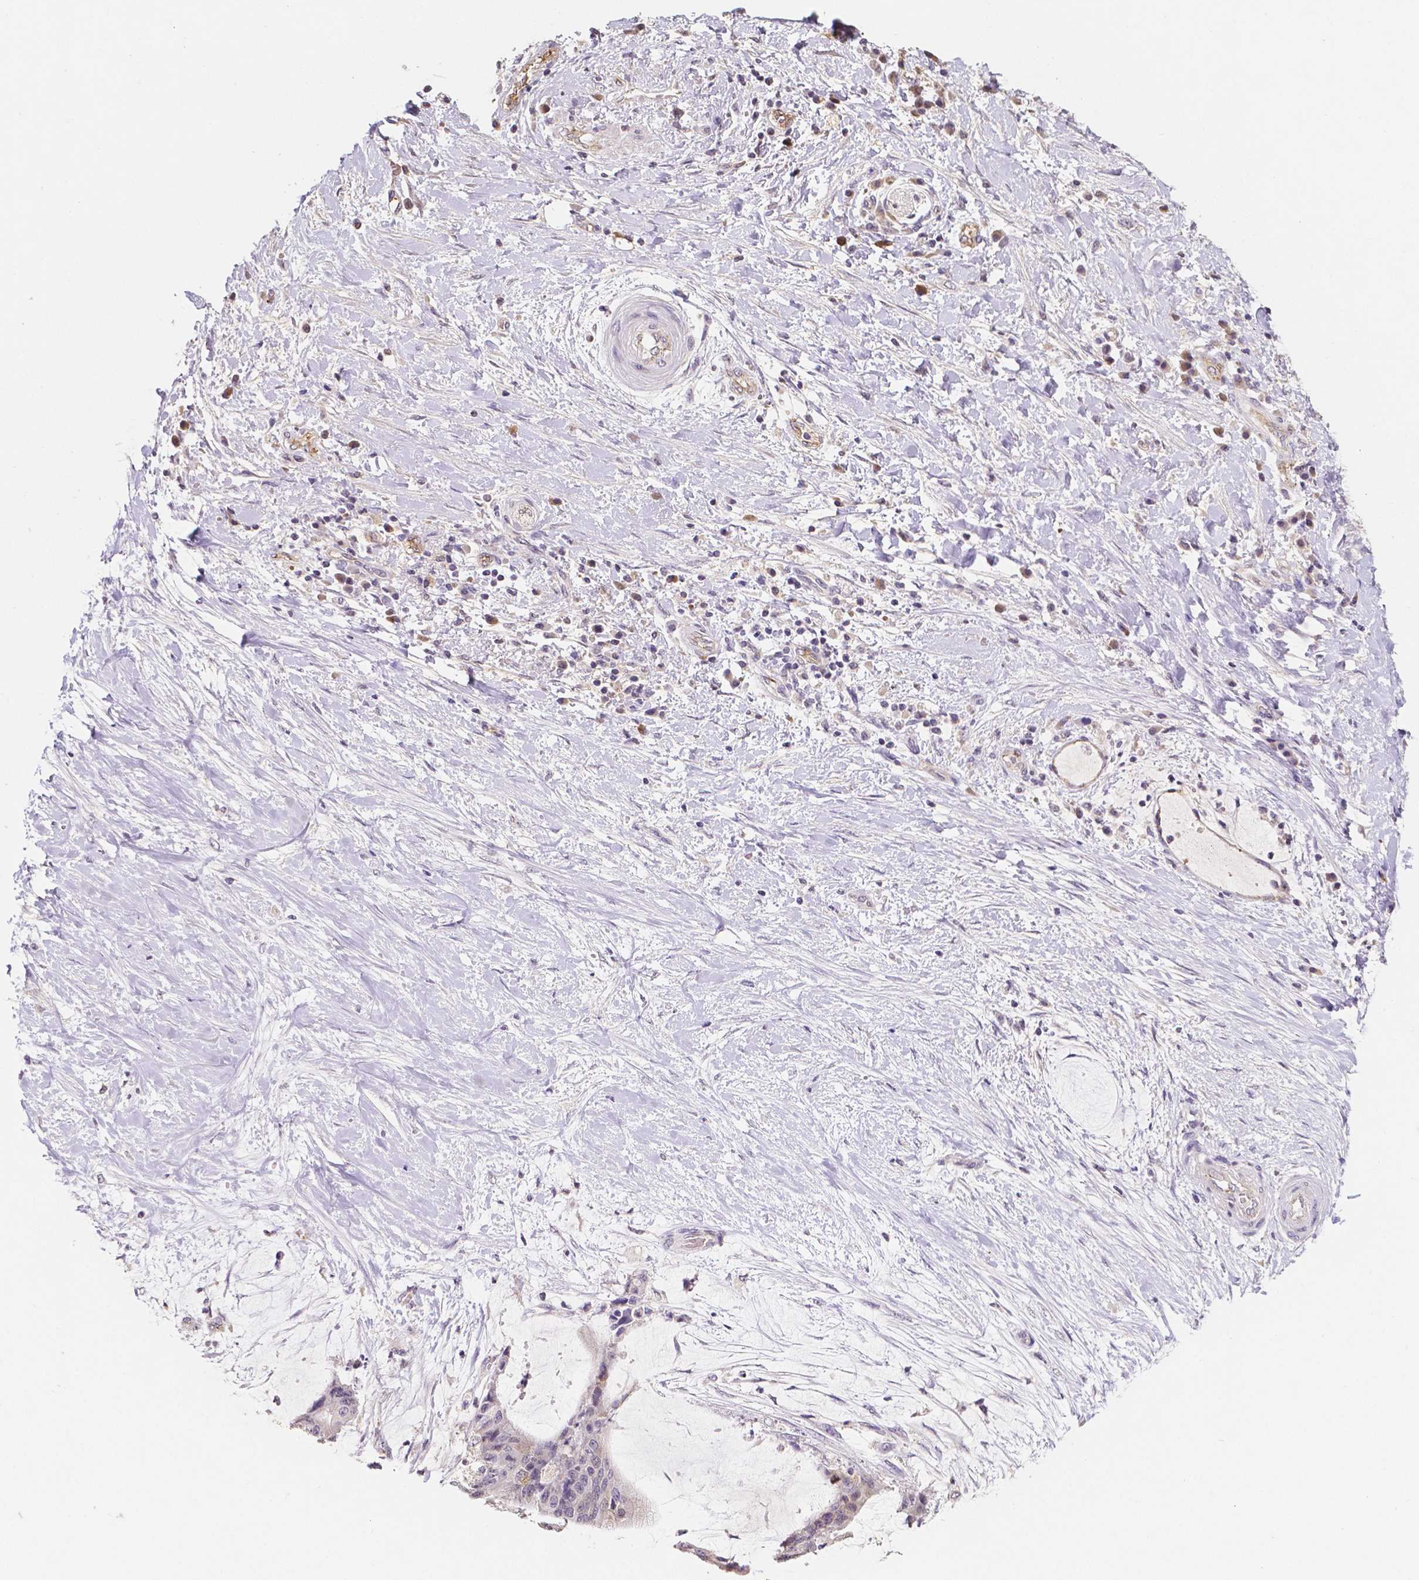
{"staining": {"intensity": "negative", "quantity": "none", "location": "none"}, "tissue": "liver cancer", "cell_type": "Tumor cells", "image_type": "cancer", "snomed": [{"axis": "morphology", "description": "Cholangiocarcinoma"}, {"axis": "topography", "description": "Liver"}], "caption": "This is an immunohistochemistry image of cholangiocarcinoma (liver). There is no positivity in tumor cells.", "gene": "ELAVL2", "patient": {"sex": "female", "age": 73}}